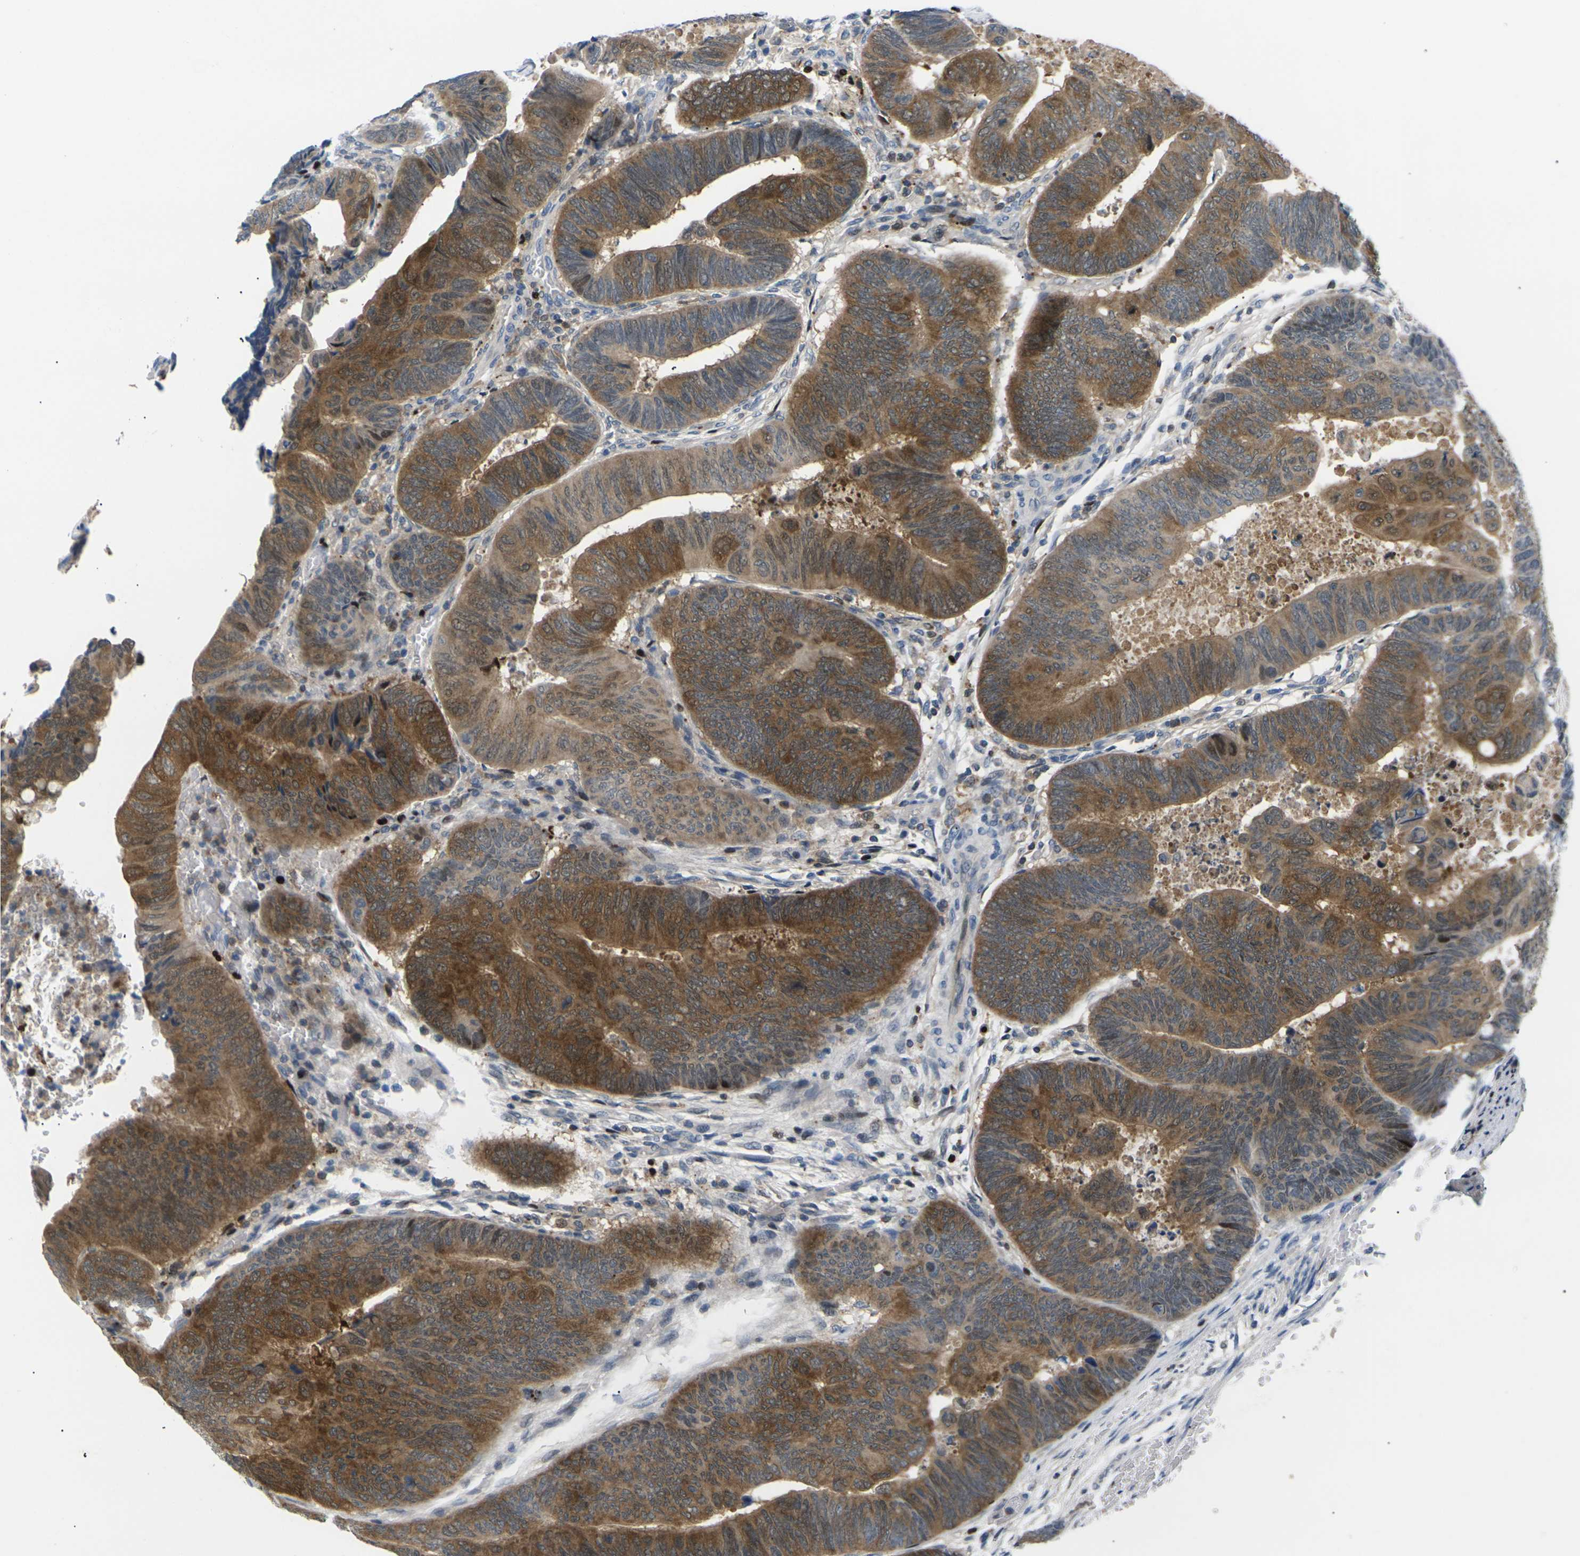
{"staining": {"intensity": "moderate", "quantity": ">75%", "location": "cytoplasmic/membranous,nuclear"}, "tissue": "colorectal cancer", "cell_type": "Tumor cells", "image_type": "cancer", "snomed": [{"axis": "morphology", "description": "Normal tissue, NOS"}, {"axis": "morphology", "description": "Adenocarcinoma, NOS"}, {"axis": "topography", "description": "Rectum"}, {"axis": "topography", "description": "Peripheral nerve tissue"}], "caption": "Moderate cytoplasmic/membranous and nuclear positivity for a protein is identified in approximately >75% of tumor cells of colorectal cancer using IHC.", "gene": "RPS6KA3", "patient": {"sex": "male", "age": 92}}